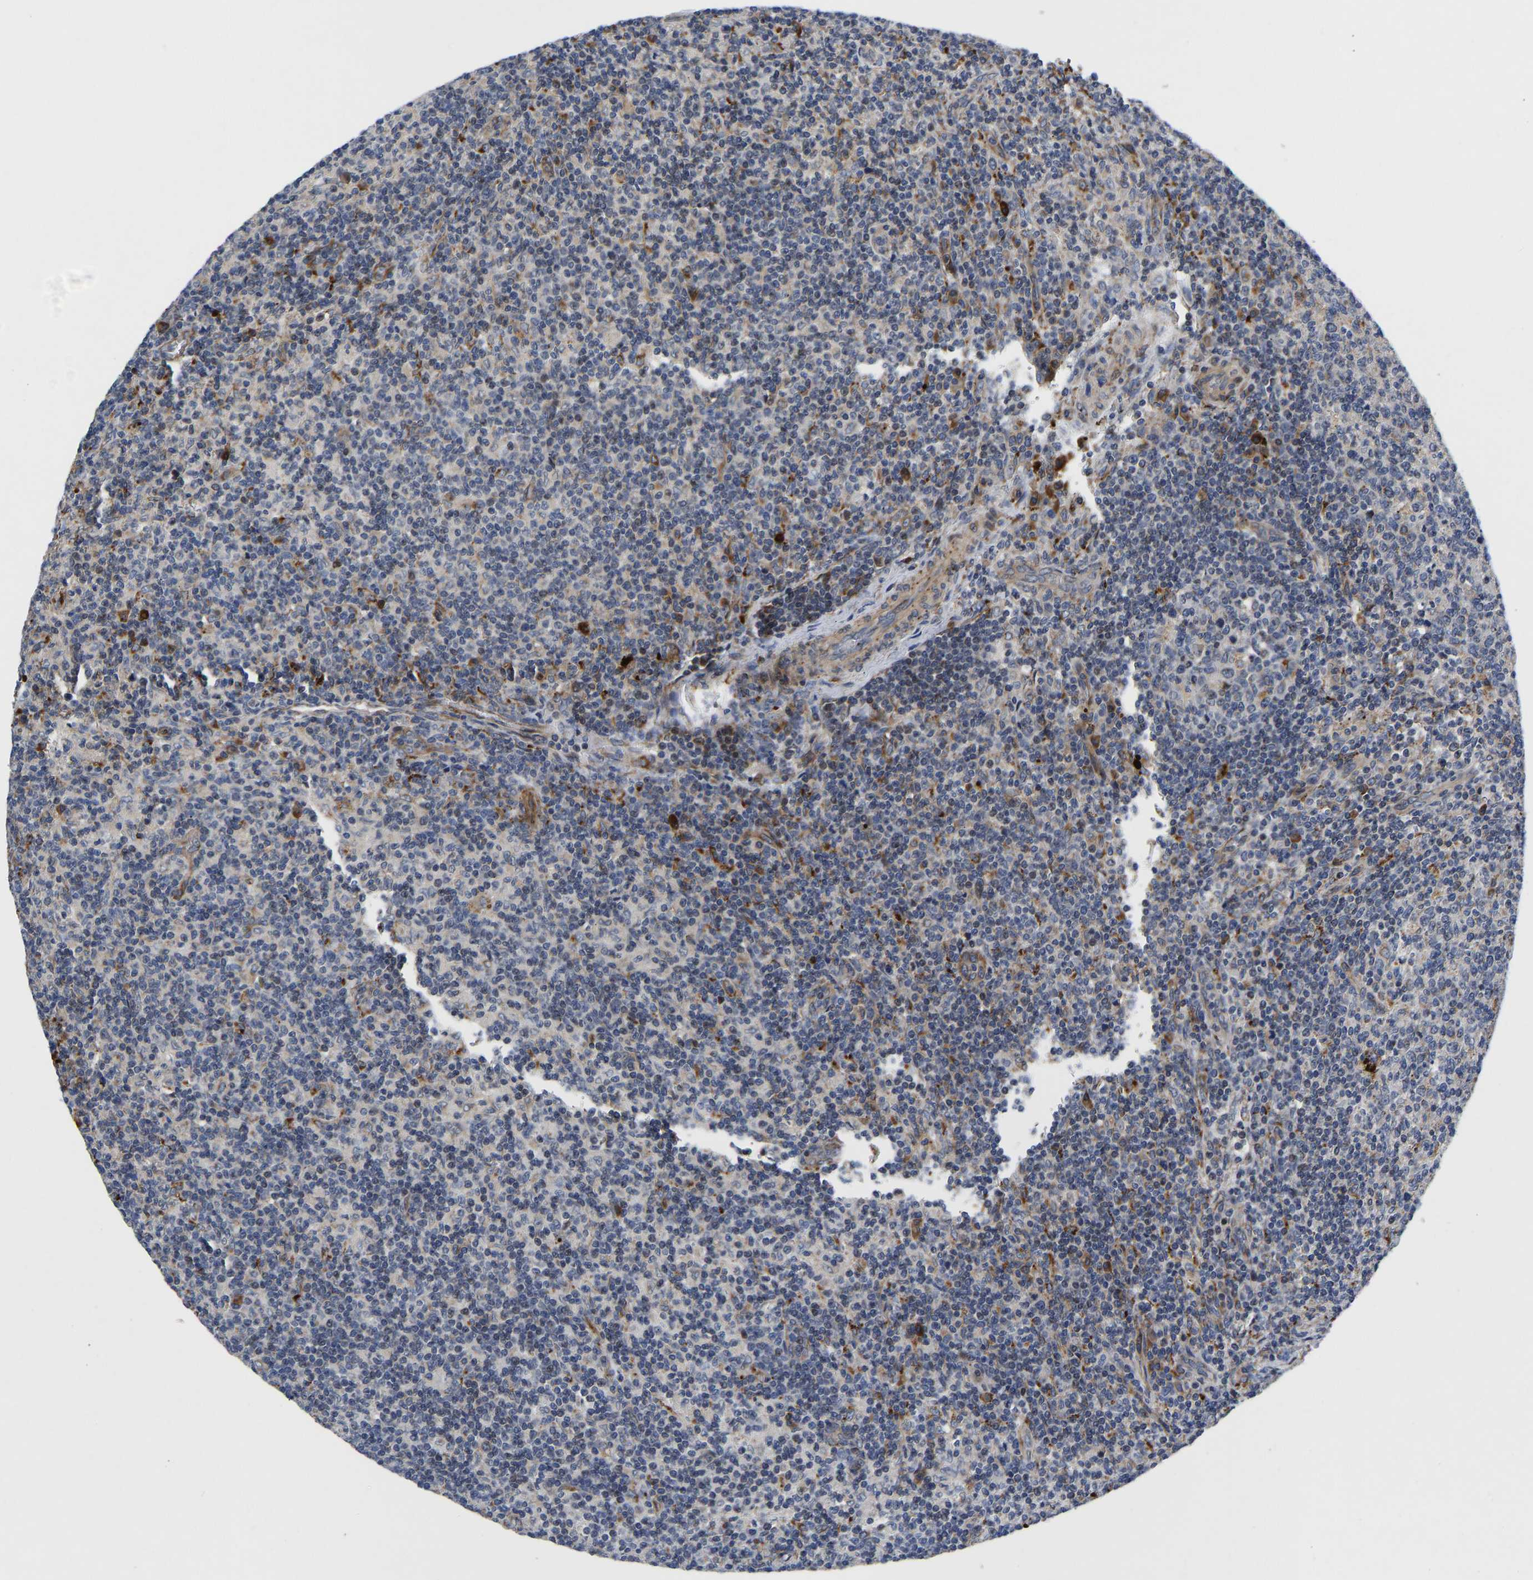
{"staining": {"intensity": "negative", "quantity": "none", "location": "none"}, "tissue": "lymph node", "cell_type": "Germinal center cells", "image_type": "normal", "snomed": [{"axis": "morphology", "description": "Normal tissue, NOS"}, {"axis": "morphology", "description": "Inflammation, NOS"}, {"axis": "topography", "description": "Lymph node"}], "caption": "Benign lymph node was stained to show a protein in brown. There is no significant positivity in germinal center cells. (Stains: DAB IHC with hematoxylin counter stain, Microscopy: brightfield microscopy at high magnification).", "gene": "TMEM38B", "patient": {"sex": "male", "age": 55}}